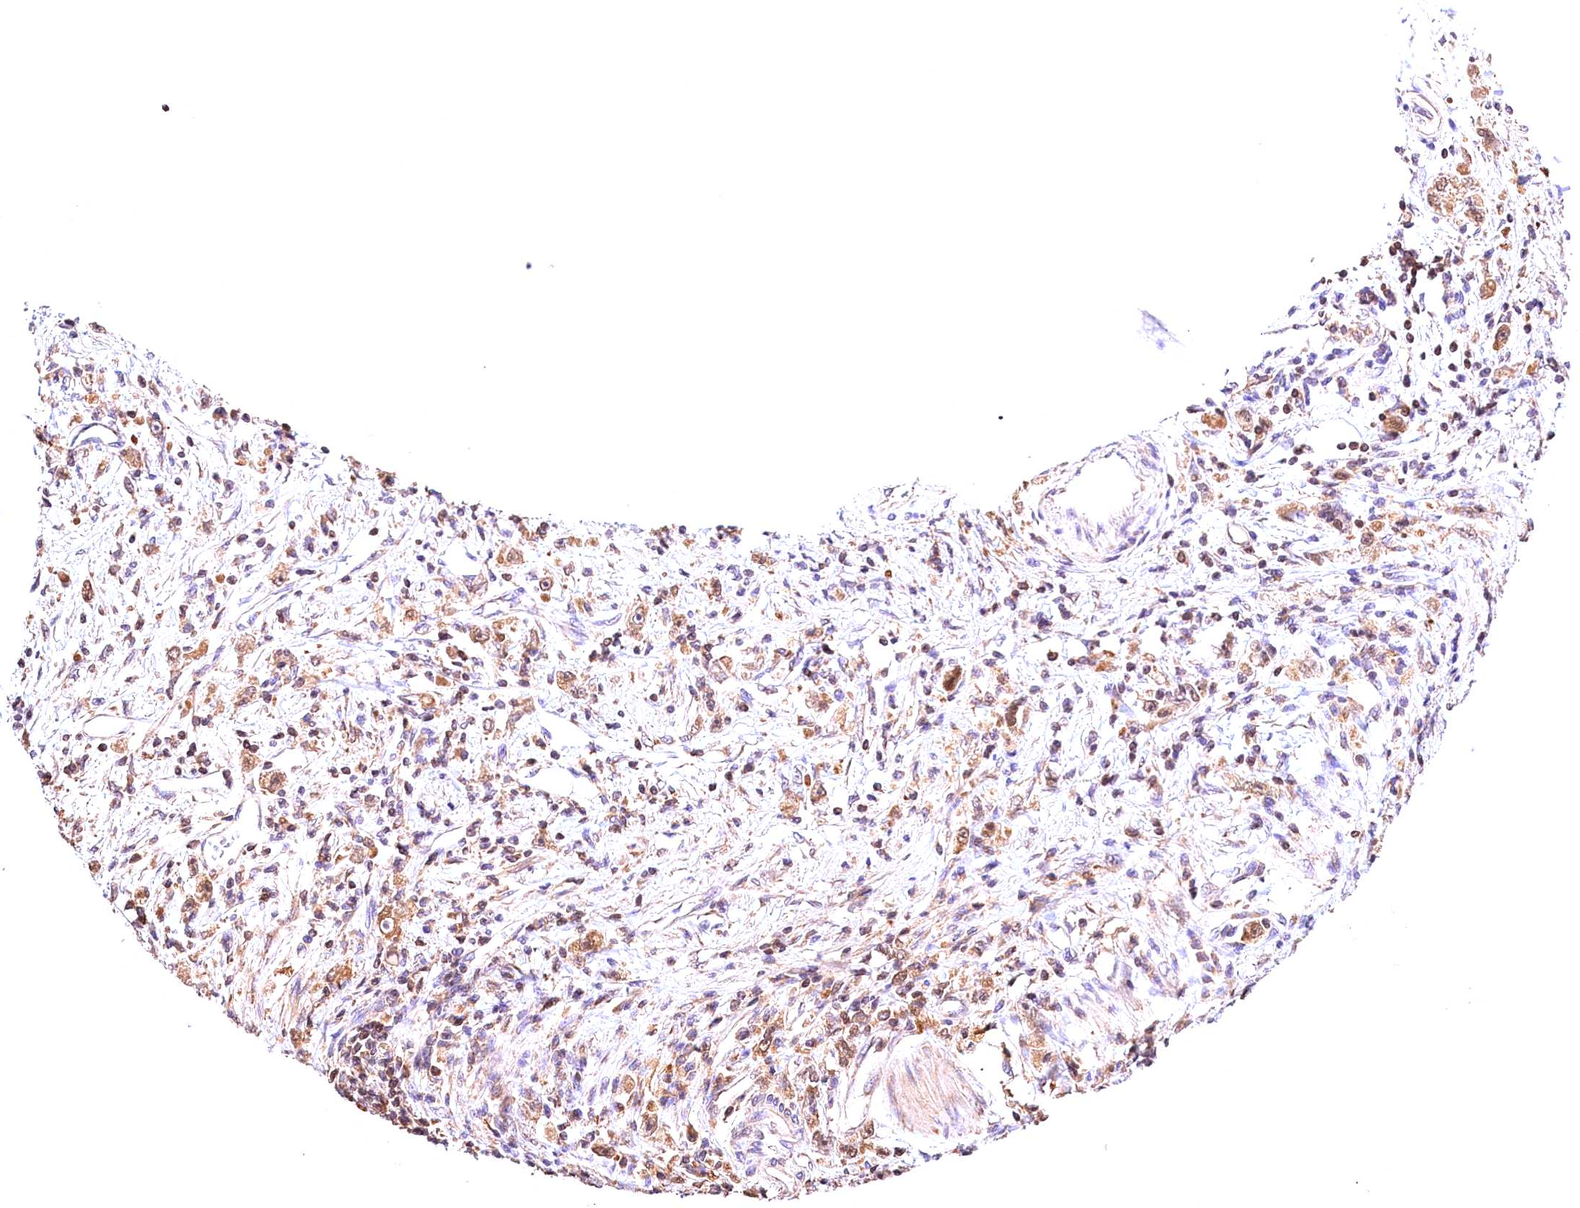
{"staining": {"intensity": "moderate", "quantity": ">75%", "location": "cytoplasmic/membranous"}, "tissue": "stomach cancer", "cell_type": "Tumor cells", "image_type": "cancer", "snomed": [{"axis": "morphology", "description": "Adenocarcinoma, NOS"}, {"axis": "topography", "description": "Stomach"}], "caption": "Stomach adenocarcinoma was stained to show a protein in brown. There is medium levels of moderate cytoplasmic/membranous expression in about >75% of tumor cells.", "gene": "KPTN", "patient": {"sex": "female", "age": 59}}